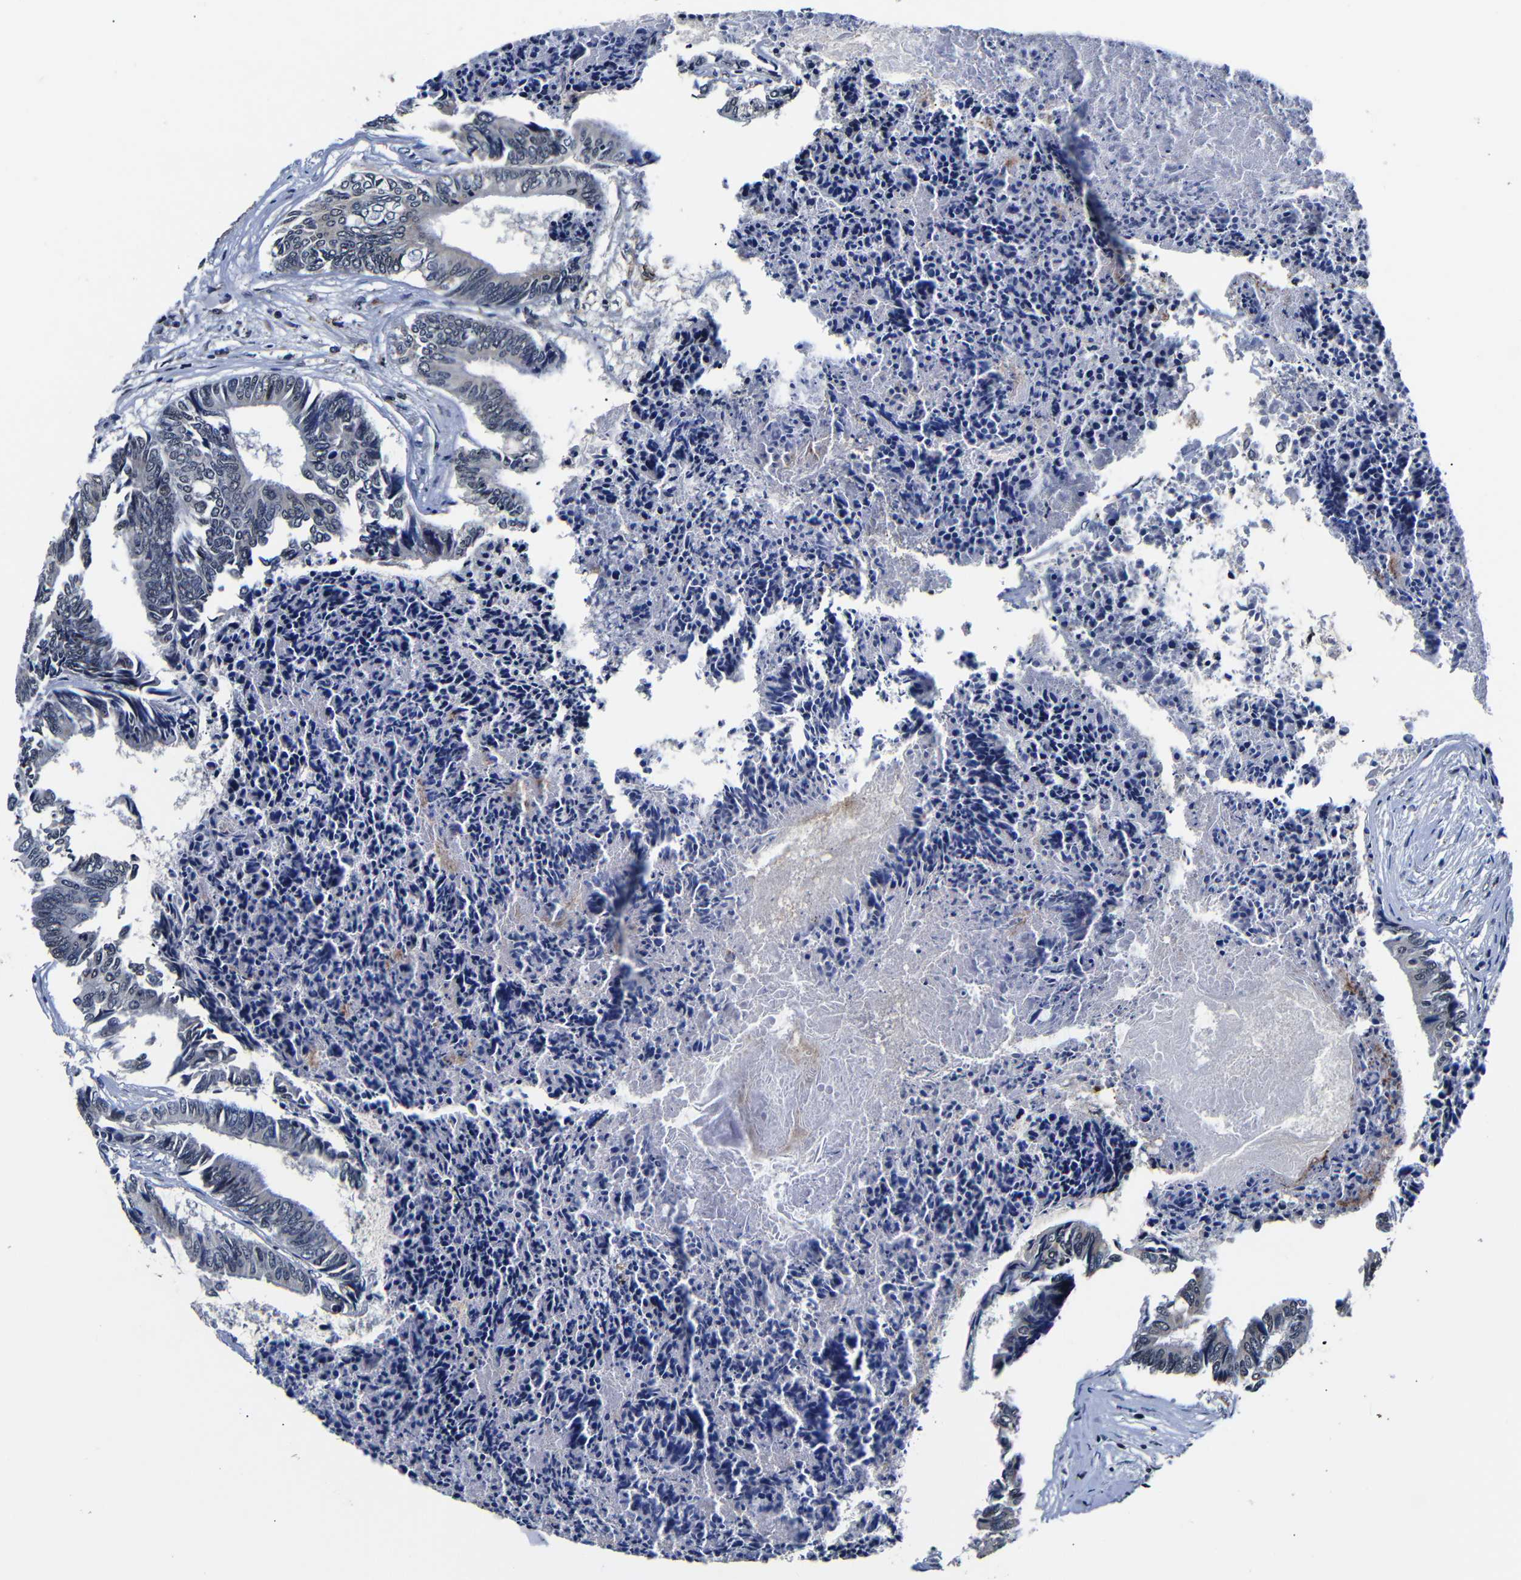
{"staining": {"intensity": "negative", "quantity": "none", "location": "none"}, "tissue": "colorectal cancer", "cell_type": "Tumor cells", "image_type": "cancer", "snomed": [{"axis": "morphology", "description": "Adenocarcinoma, NOS"}, {"axis": "topography", "description": "Rectum"}], "caption": "Immunohistochemistry (IHC) of human adenocarcinoma (colorectal) exhibits no expression in tumor cells.", "gene": "DEPP1", "patient": {"sex": "male", "age": 63}}